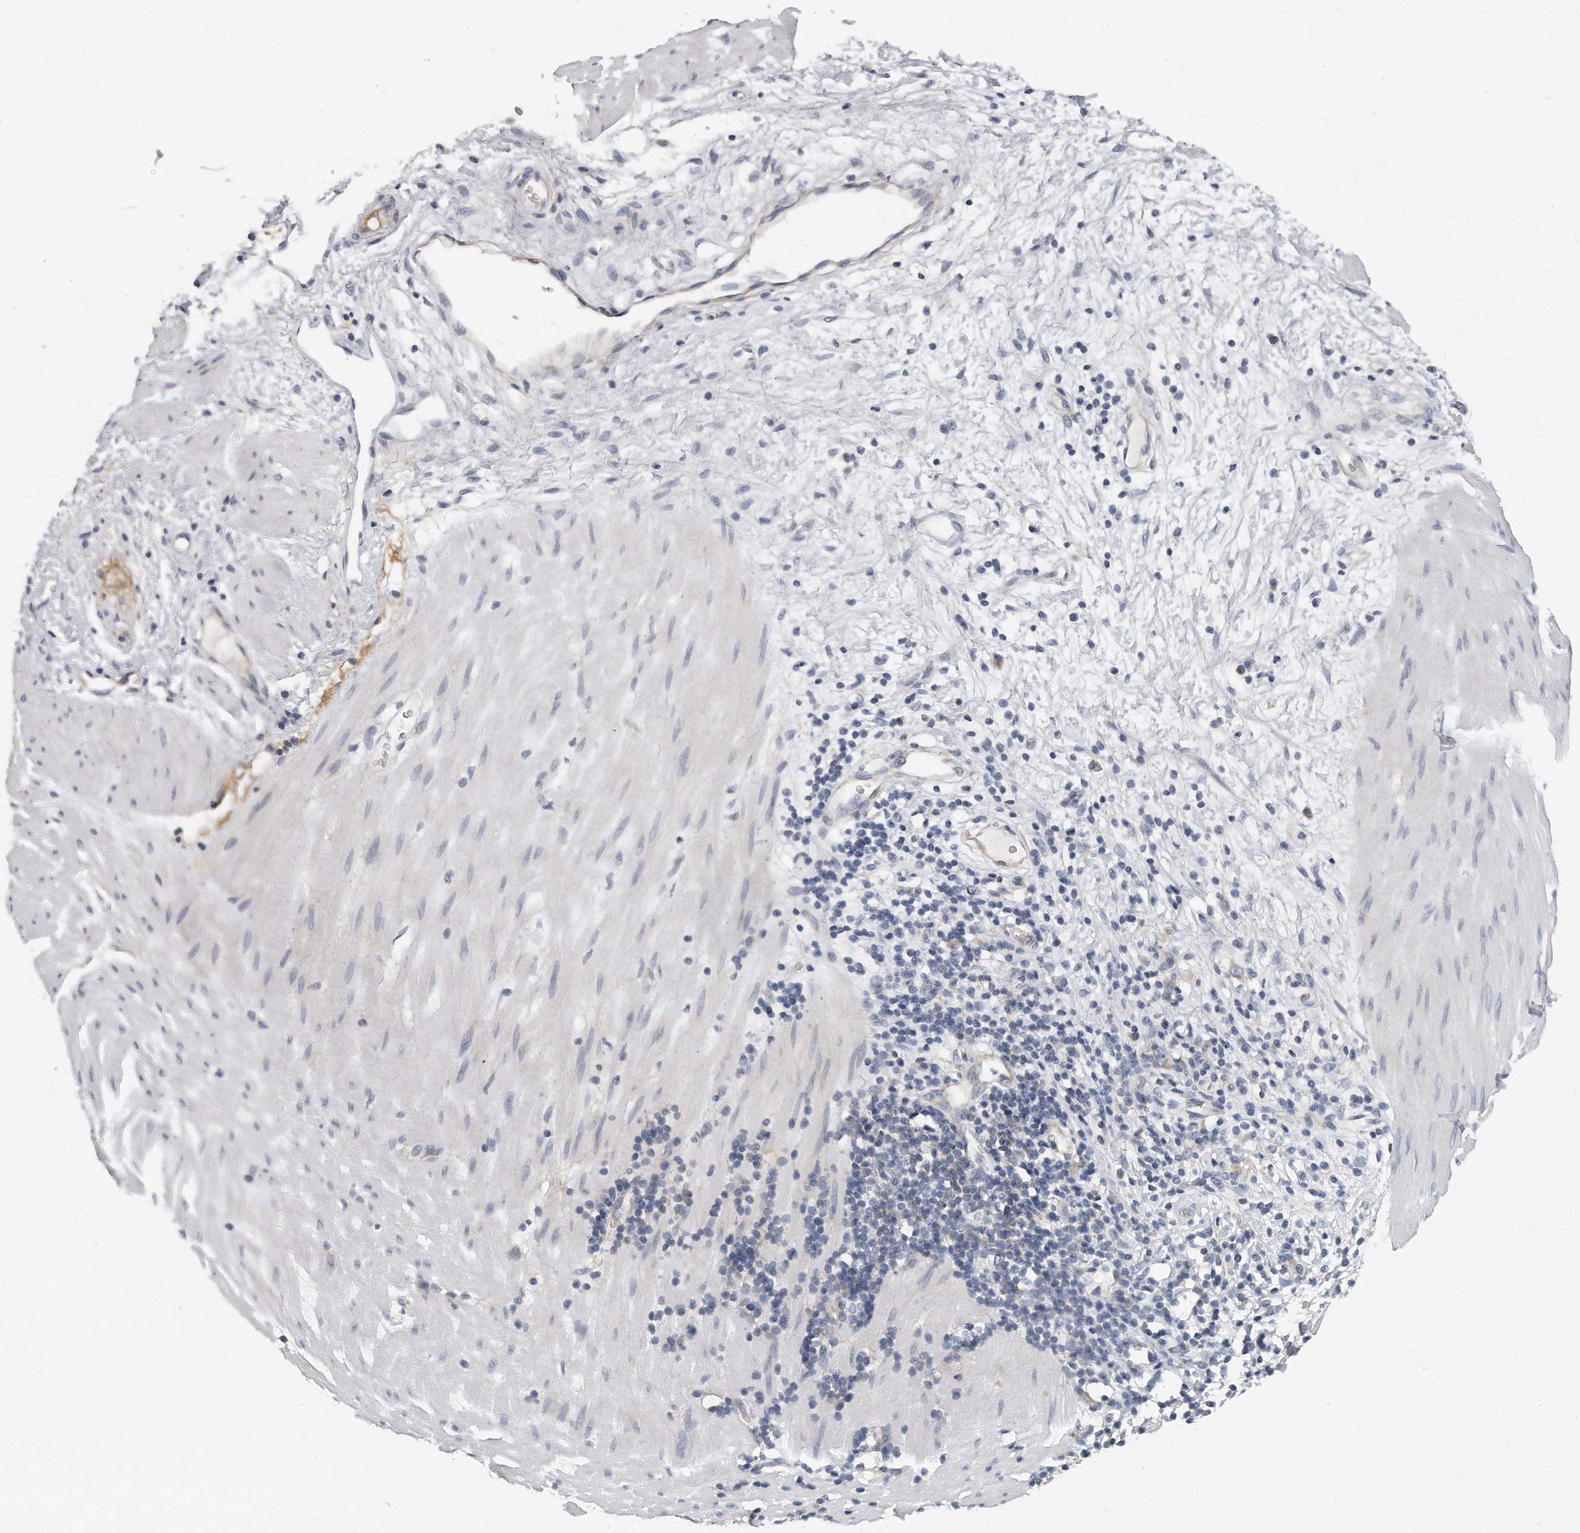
{"staining": {"intensity": "negative", "quantity": "none", "location": "none"}, "tissue": "stomach cancer", "cell_type": "Tumor cells", "image_type": "cancer", "snomed": [{"axis": "morphology", "description": "Adenocarcinoma, NOS"}, {"axis": "topography", "description": "Stomach"}], "caption": "This is an immunohistochemistry (IHC) histopathology image of human stomach cancer (adenocarcinoma). There is no staining in tumor cells.", "gene": "PLEKHA6", "patient": {"sex": "female", "age": 76}}